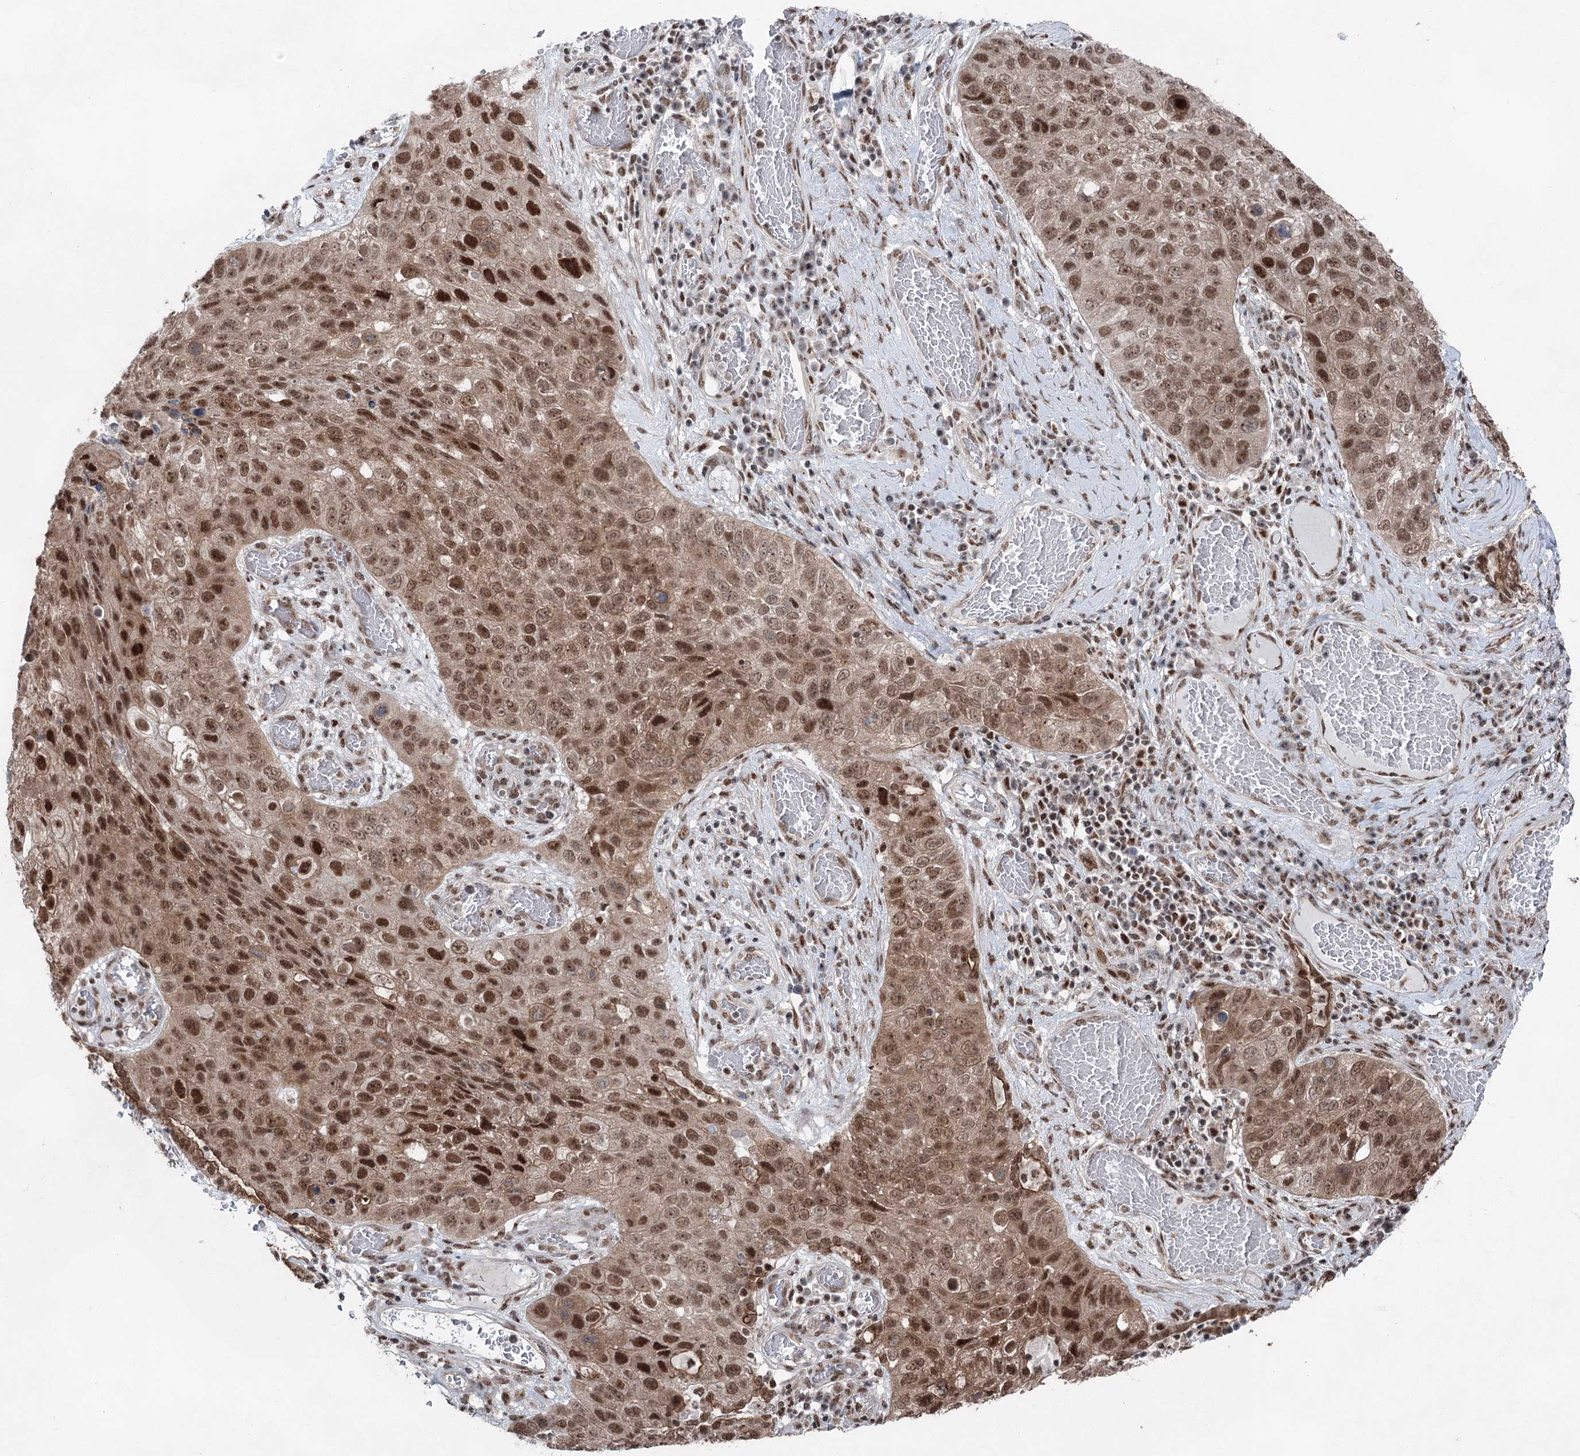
{"staining": {"intensity": "moderate", "quantity": ">75%", "location": "cytoplasmic/membranous,nuclear"}, "tissue": "lung cancer", "cell_type": "Tumor cells", "image_type": "cancer", "snomed": [{"axis": "morphology", "description": "Squamous cell carcinoma, NOS"}, {"axis": "topography", "description": "Lung"}], "caption": "Moderate cytoplasmic/membranous and nuclear positivity for a protein is present in about >75% of tumor cells of squamous cell carcinoma (lung) using IHC.", "gene": "ZCCHC8", "patient": {"sex": "male", "age": 61}}